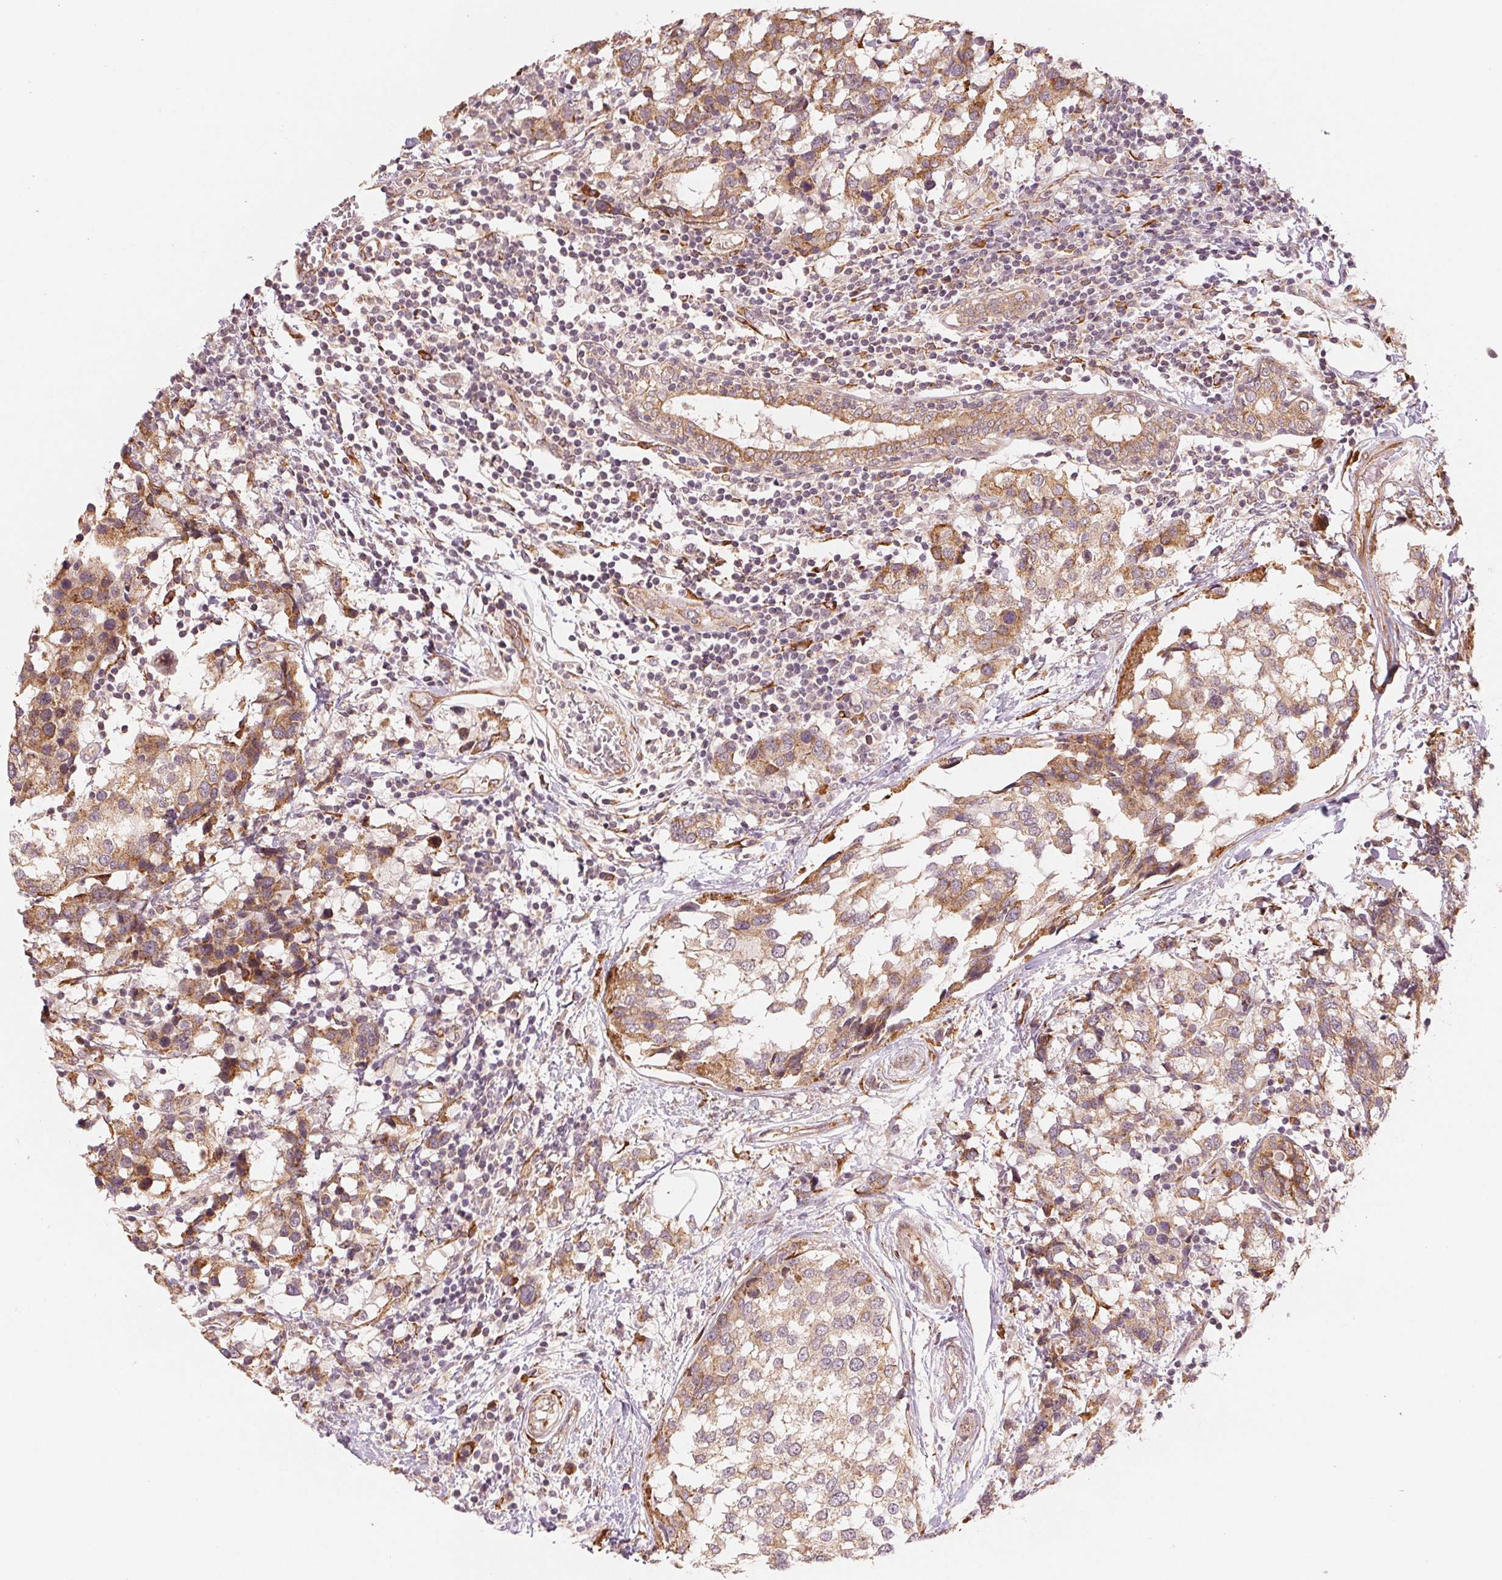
{"staining": {"intensity": "moderate", "quantity": ">75%", "location": "cytoplasmic/membranous"}, "tissue": "breast cancer", "cell_type": "Tumor cells", "image_type": "cancer", "snomed": [{"axis": "morphology", "description": "Lobular carcinoma"}, {"axis": "topography", "description": "Breast"}], "caption": "Immunohistochemistry of human breast lobular carcinoma reveals medium levels of moderate cytoplasmic/membranous expression in approximately >75% of tumor cells.", "gene": "SLC20A1", "patient": {"sex": "female", "age": 59}}